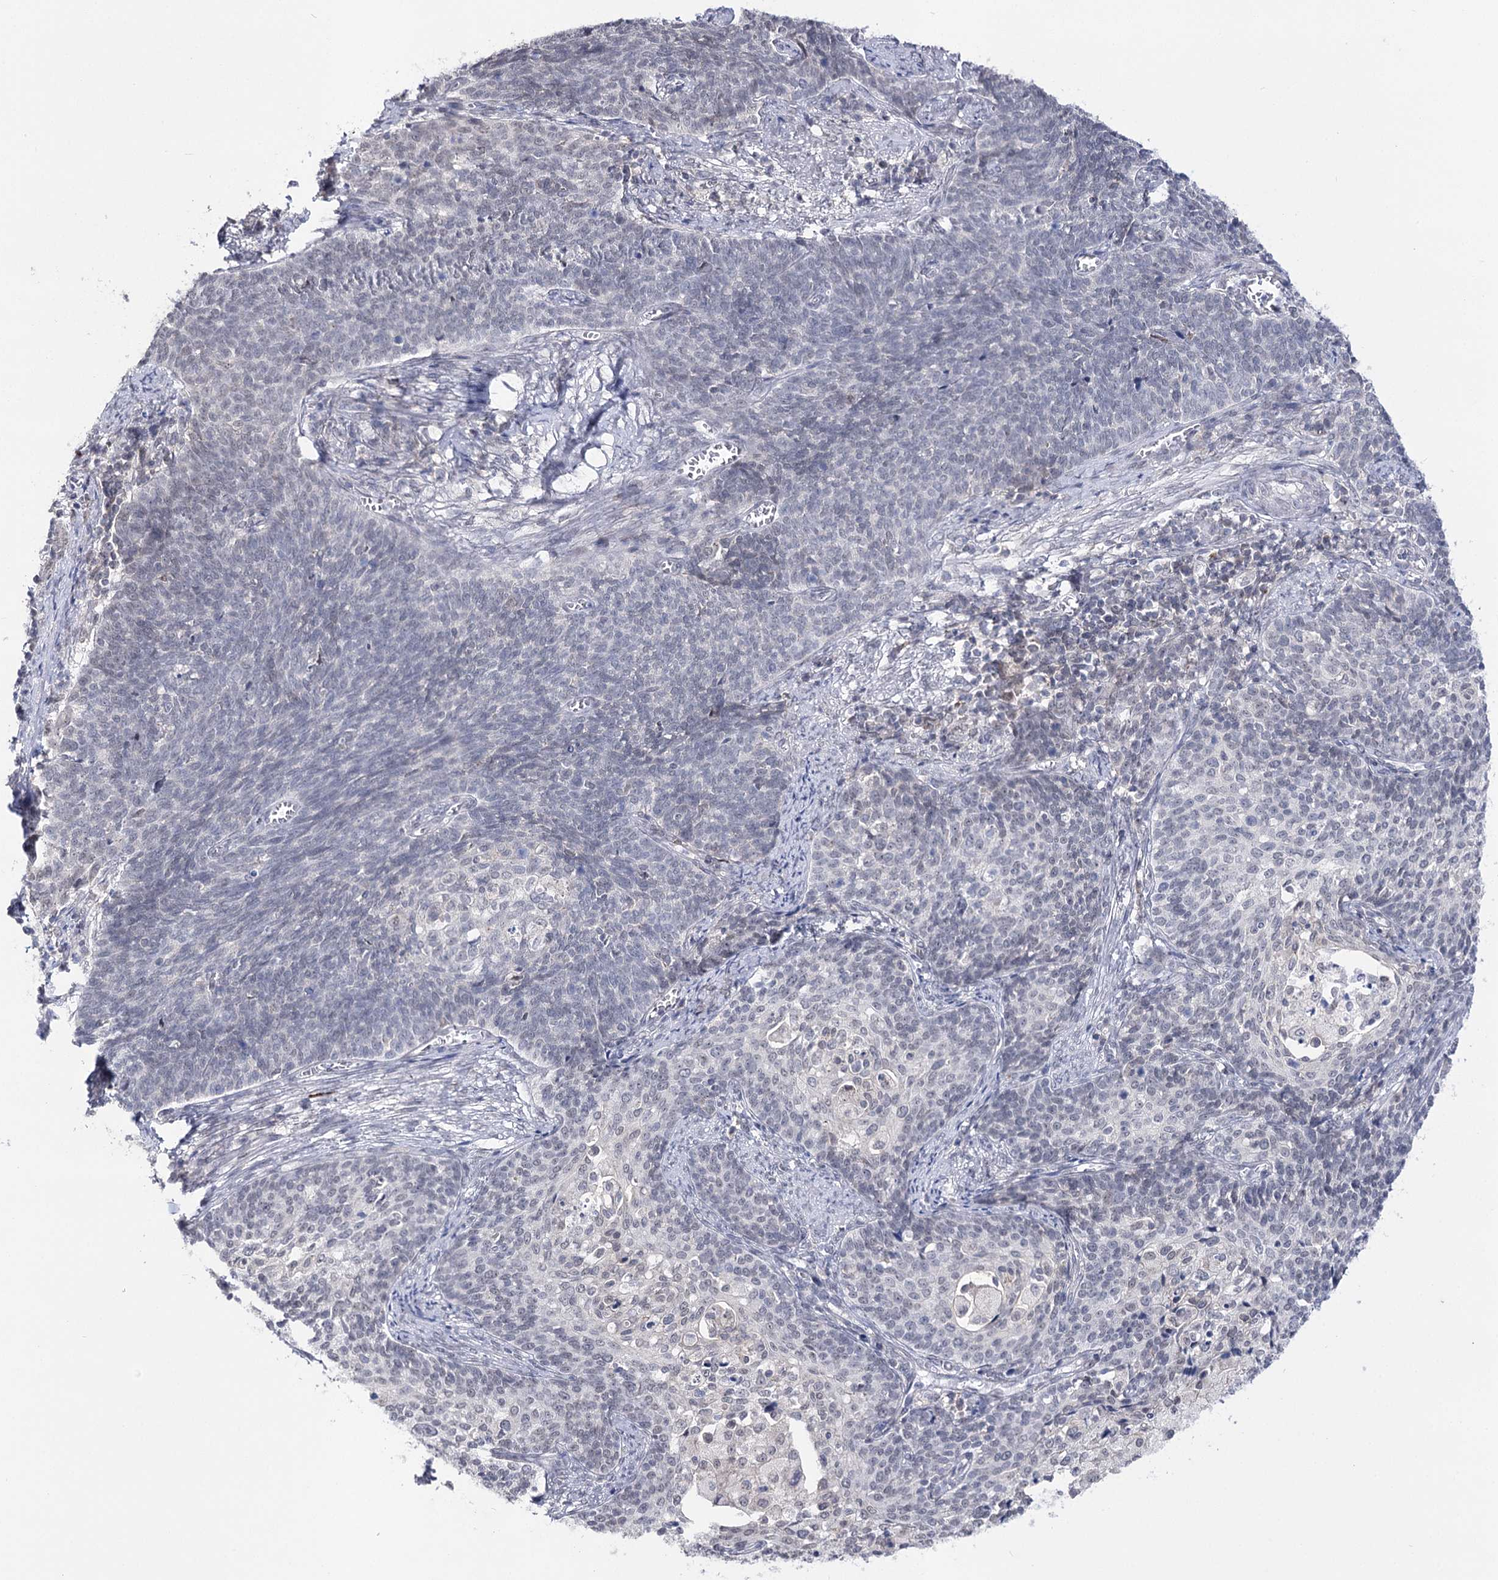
{"staining": {"intensity": "negative", "quantity": "none", "location": "none"}, "tissue": "cervical cancer", "cell_type": "Tumor cells", "image_type": "cancer", "snomed": [{"axis": "morphology", "description": "Squamous cell carcinoma, NOS"}, {"axis": "topography", "description": "Cervix"}], "caption": "Immunohistochemistry (IHC) of cervical cancer exhibits no expression in tumor cells.", "gene": "ATP10B", "patient": {"sex": "female", "age": 39}}